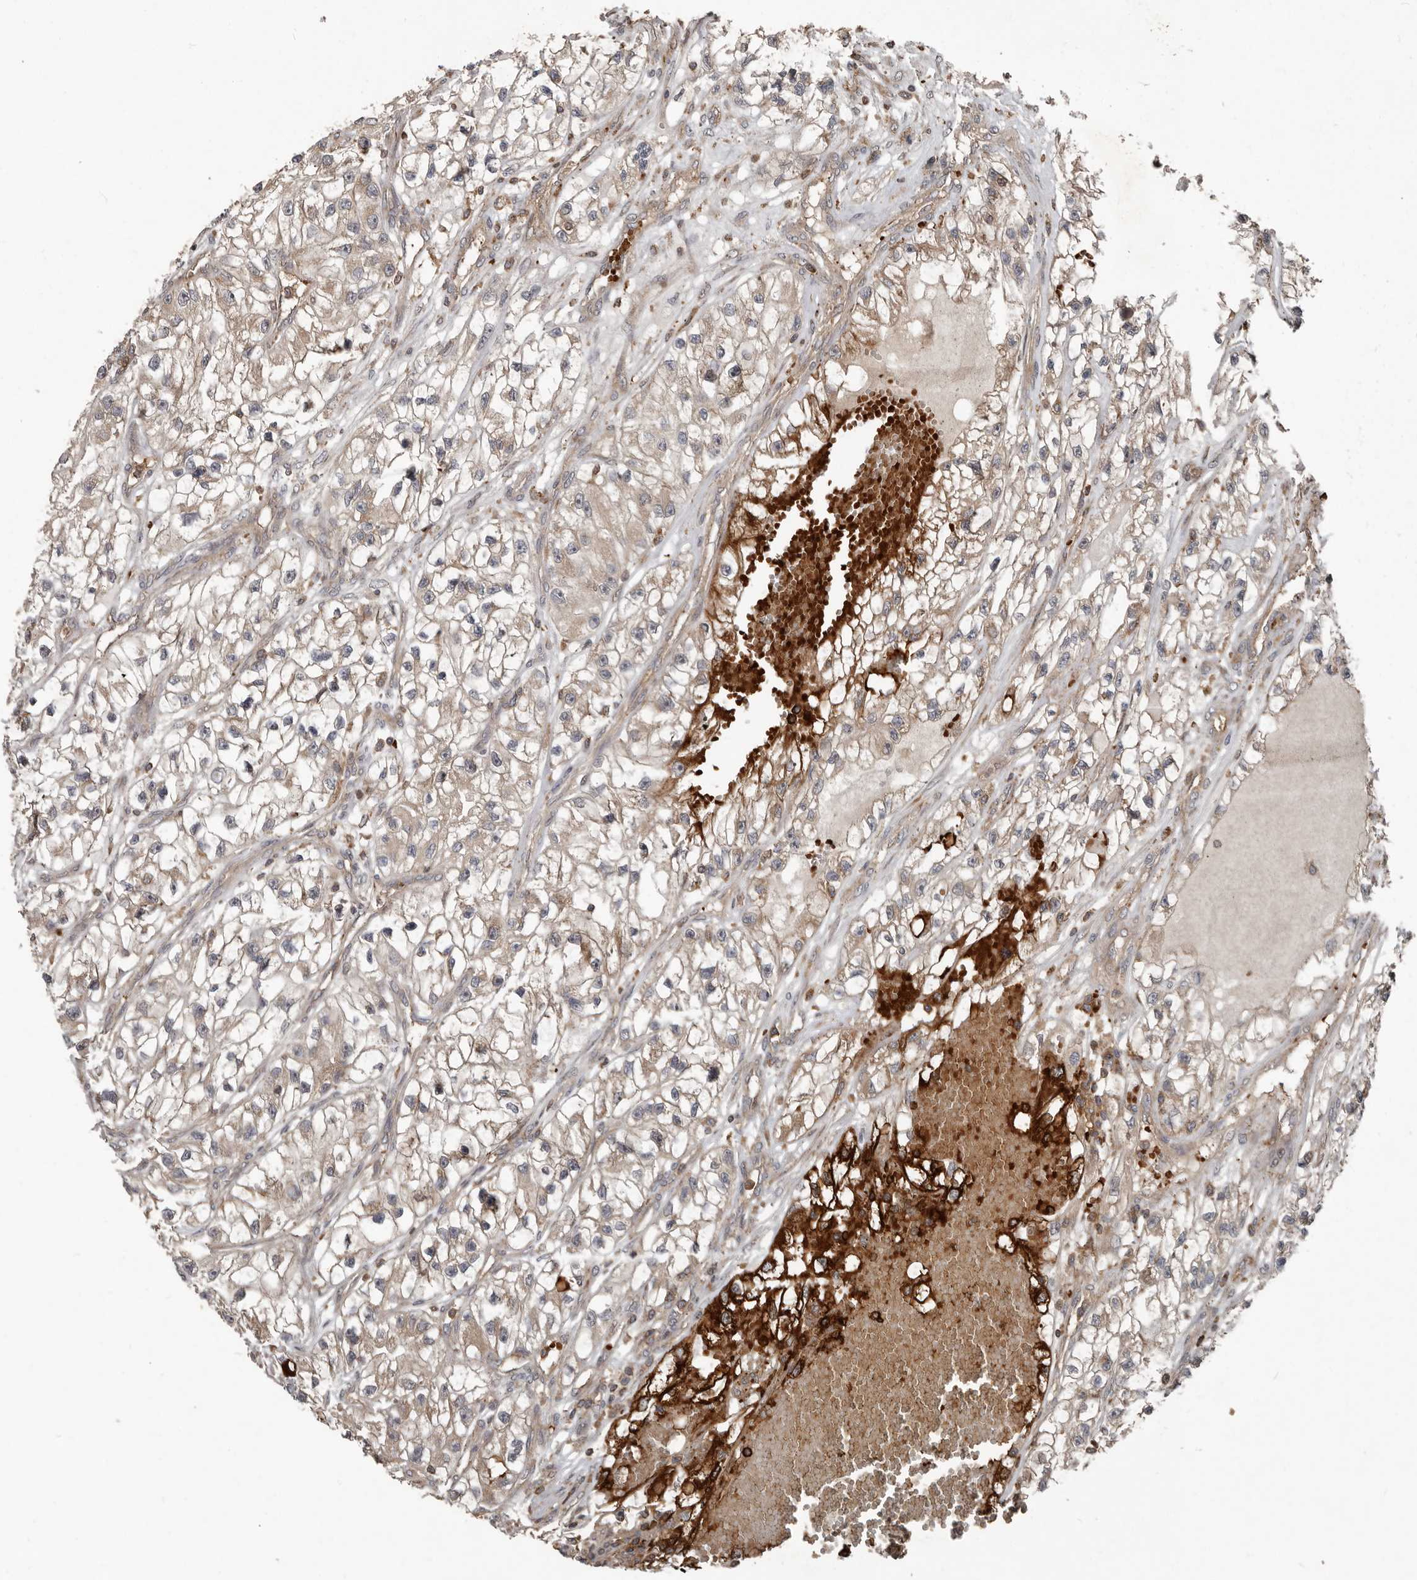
{"staining": {"intensity": "weak", "quantity": "25%-75%", "location": "cytoplasmic/membranous"}, "tissue": "renal cancer", "cell_type": "Tumor cells", "image_type": "cancer", "snomed": [{"axis": "morphology", "description": "Adenocarcinoma, NOS"}, {"axis": "topography", "description": "Kidney"}], "caption": "A brown stain highlights weak cytoplasmic/membranous staining of a protein in renal cancer tumor cells. (brown staining indicates protein expression, while blue staining denotes nuclei).", "gene": "FBXO31", "patient": {"sex": "female", "age": 57}}